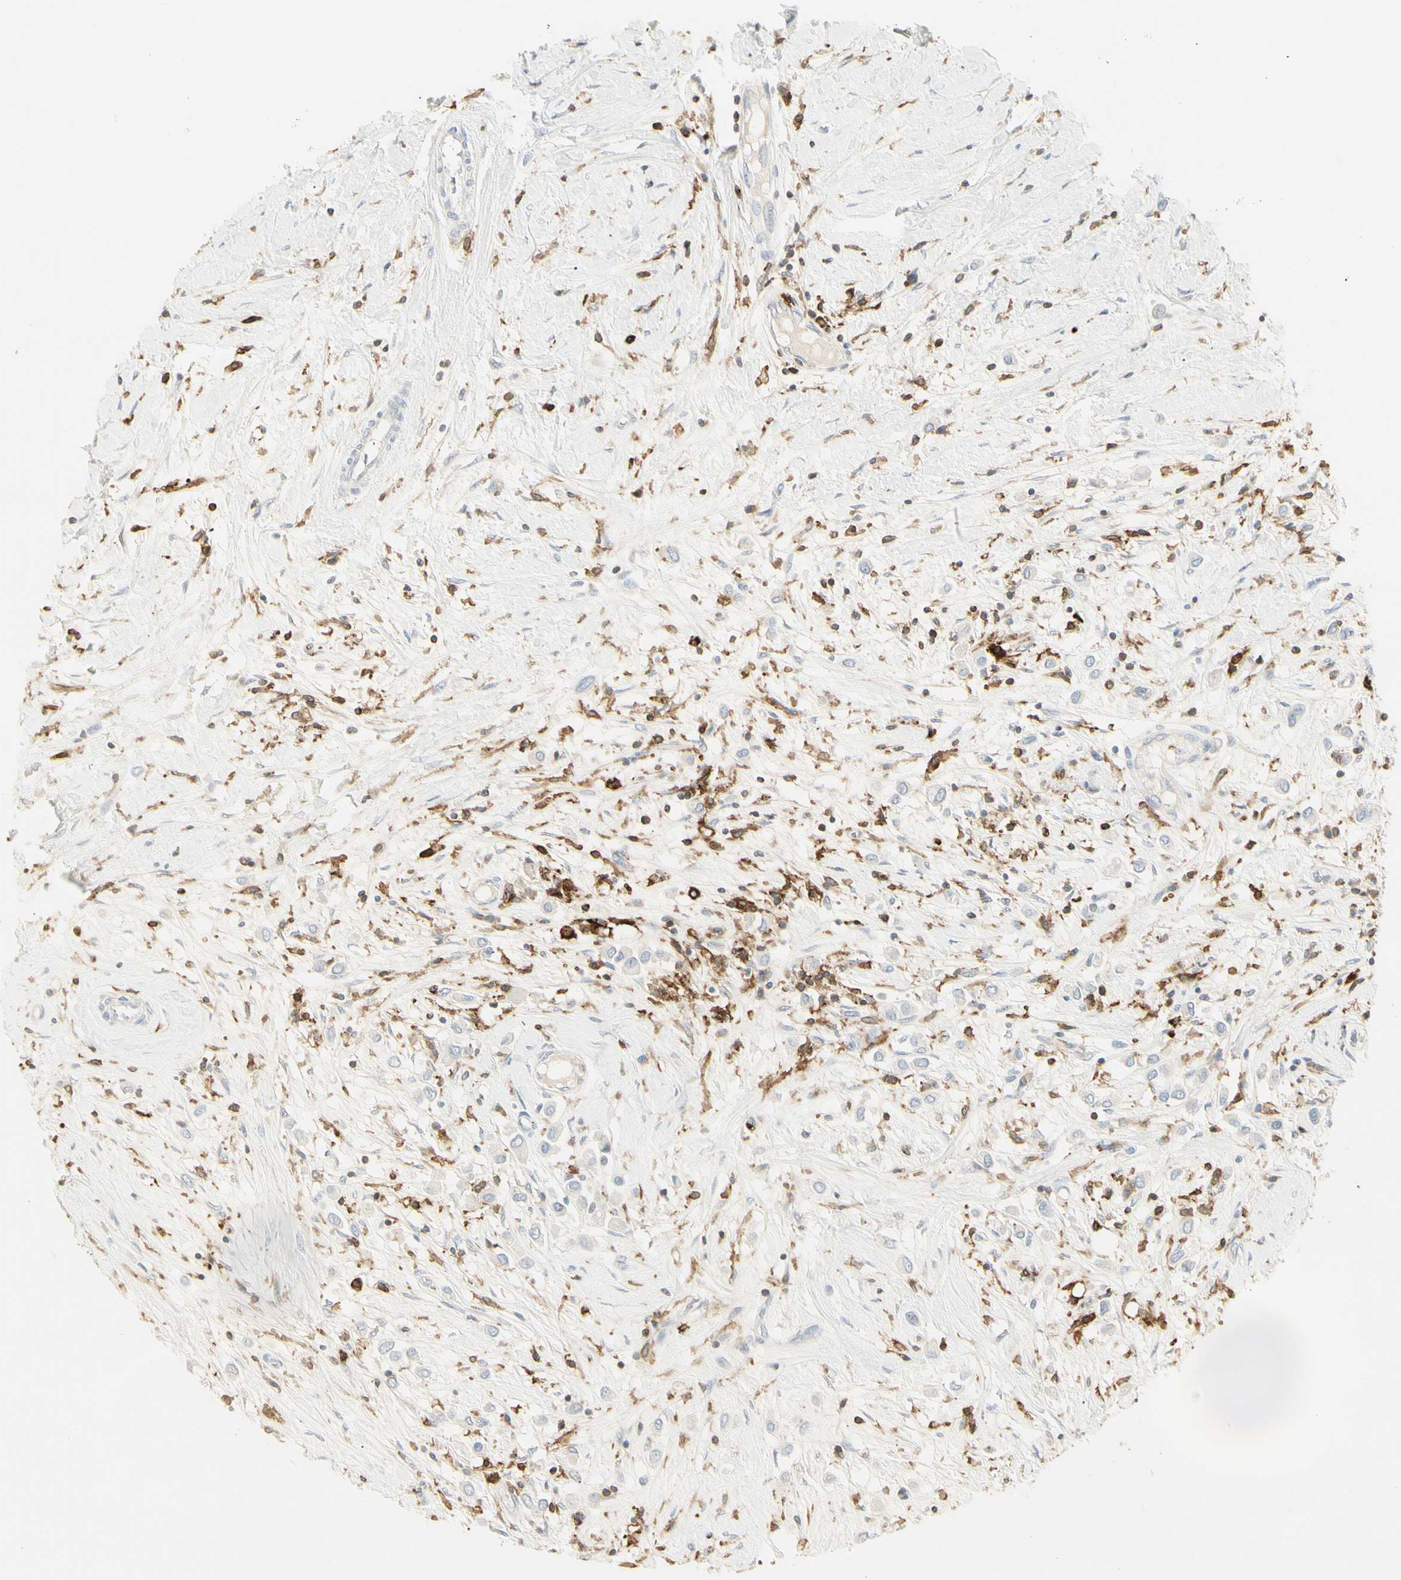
{"staining": {"intensity": "negative", "quantity": "none", "location": "none"}, "tissue": "breast cancer", "cell_type": "Tumor cells", "image_type": "cancer", "snomed": [{"axis": "morphology", "description": "Duct carcinoma"}, {"axis": "topography", "description": "Breast"}], "caption": "This micrograph is of intraductal carcinoma (breast) stained with immunohistochemistry (IHC) to label a protein in brown with the nuclei are counter-stained blue. There is no staining in tumor cells. (DAB (3,3'-diaminobenzidine) IHC with hematoxylin counter stain).", "gene": "ITGB2", "patient": {"sex": "female", "age": 61}}